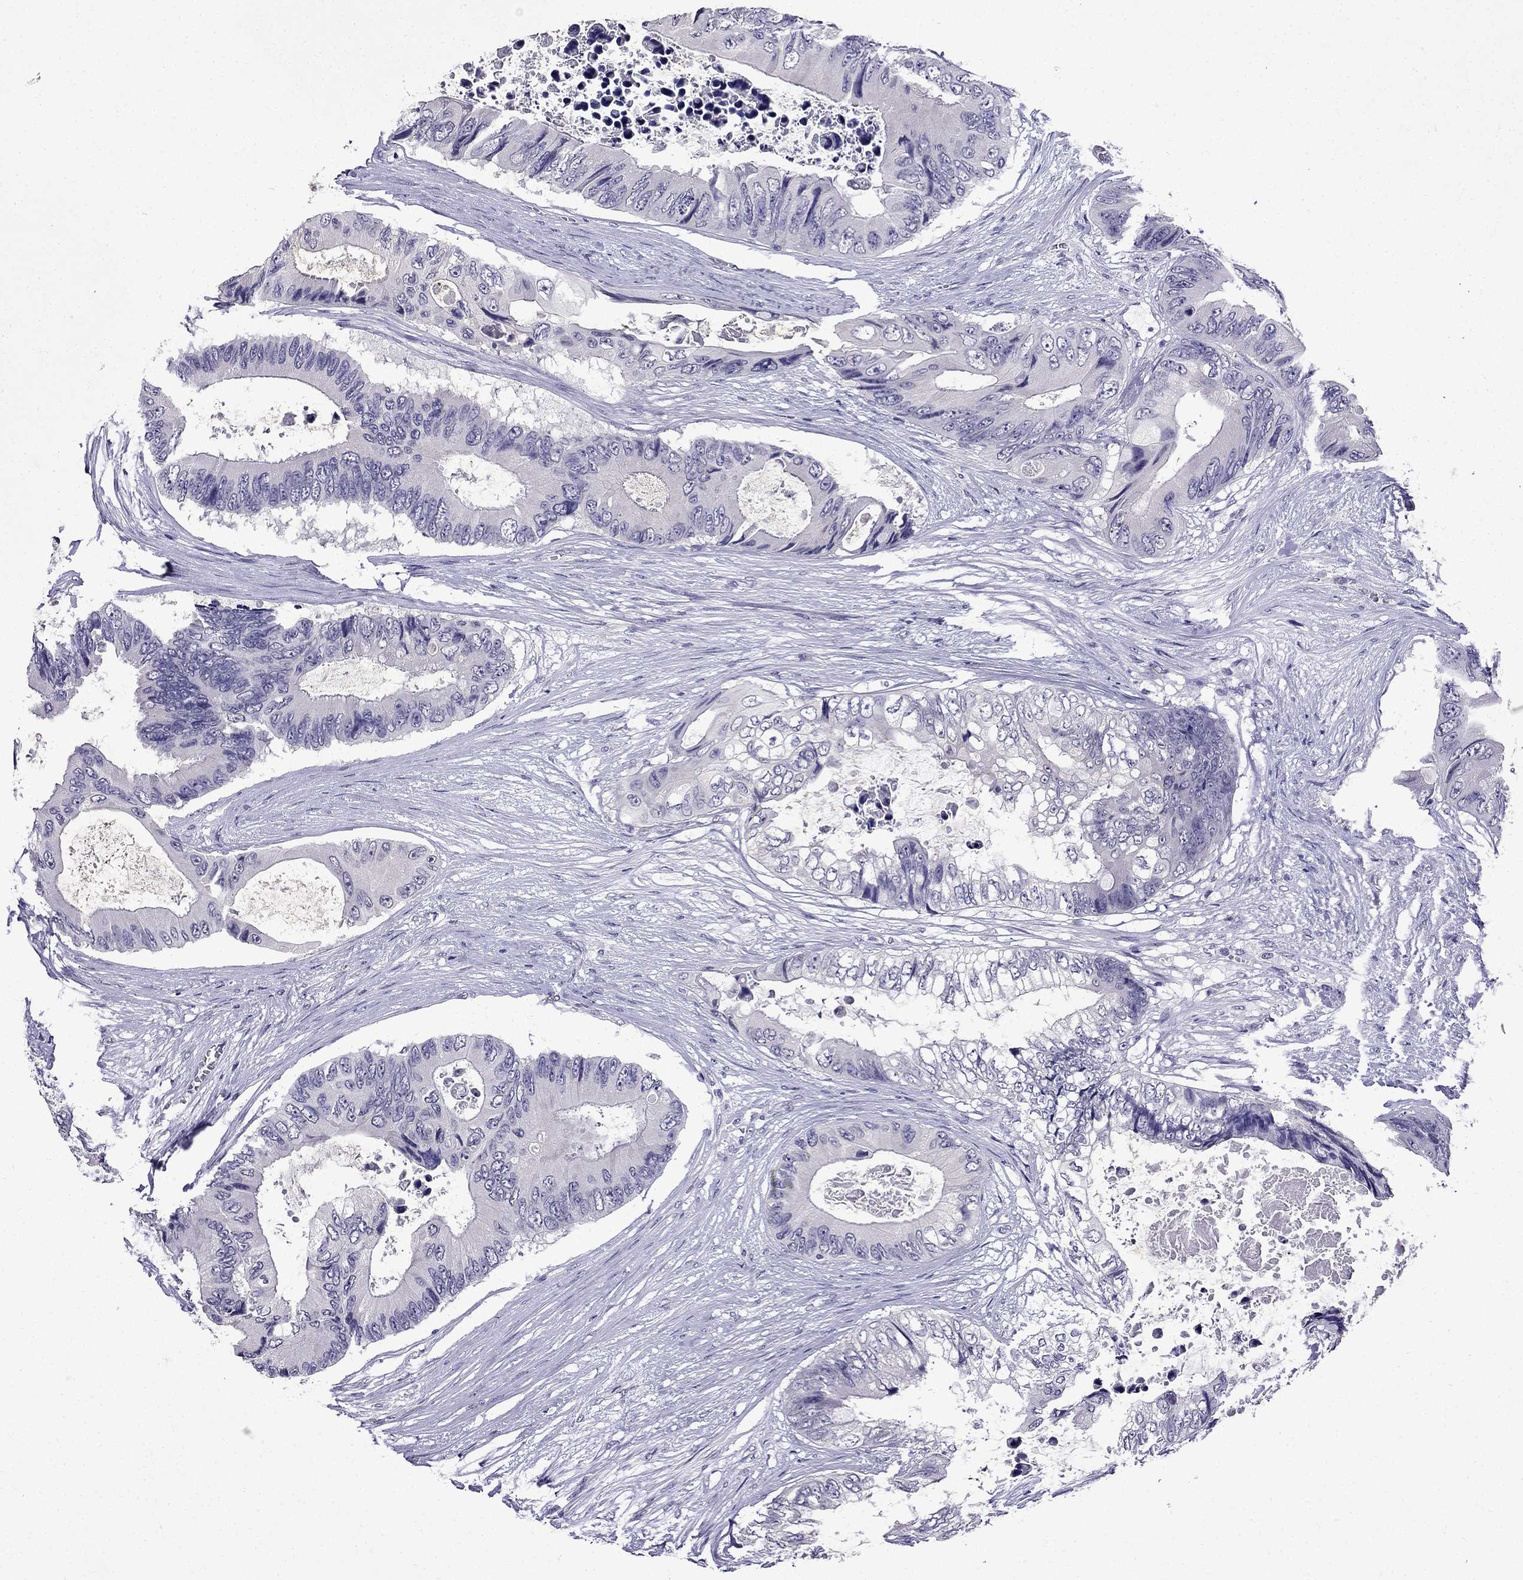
{"staining": {"intensity": "negative", "quantity": "none", "location": "none"}, "tissue": "colorectal cancer", "cell_type": "Tumor cells", "image_type": "cancer", "snomed": [{"axis": "morphology", "description": "Adenocarcinoma, NOS"}, {"axis": "topography", "description": "Rectum"}], "caption": "Immunohistochemistry histopathology image of colorectal cancer (adenocarcinoma) stained for a protein (brown), which reveals no positivity in tumor cells.", "gene": "DNAH17", "patient": {"sex": "male", "age": 63}}